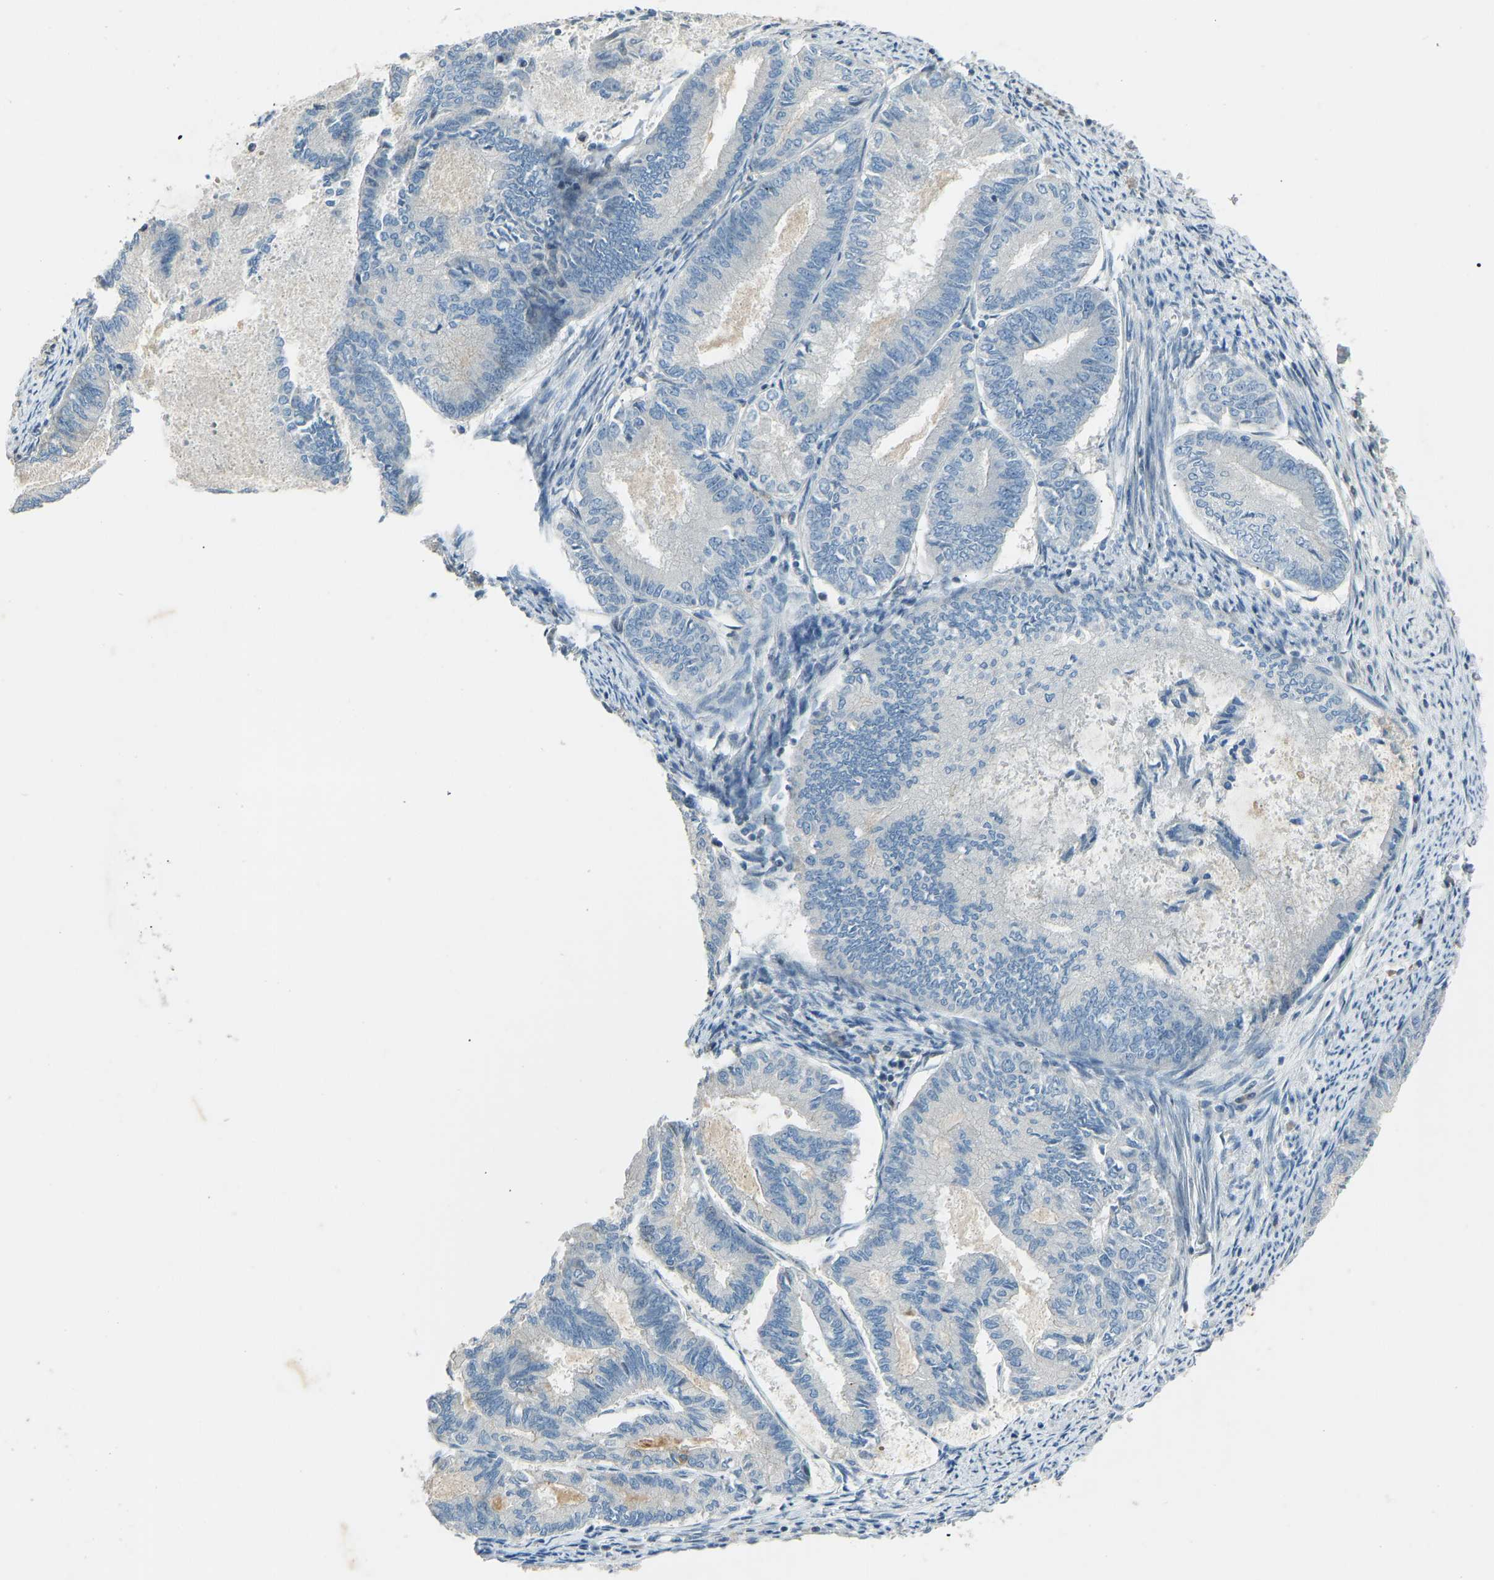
{"staining": {"intensity": "negative", "quantity": "none", "location": "none"}, "tissue": "endometrial cancer", "cell_type": "Tumor cells", "image_type": "cancer", "snomed": [{"axis": "morphology", "description": "Adenocarcinoma, NOS"}, {"axis": "topography", "description": "Endometrium"}], "caption": "High magnification brightfield microscopy of endometrial cancer stained with DAB (3,3'-diaminobenzidine) (brown) and counterstained with hematoxylin (blue): tumor cells show no significant staining. The staining is performed using DAB brown chromogen with nuclei counter-stained in using hematoxylin.", "gene": "FBLN2", "patient": {"sex": "female", "age": 86}}